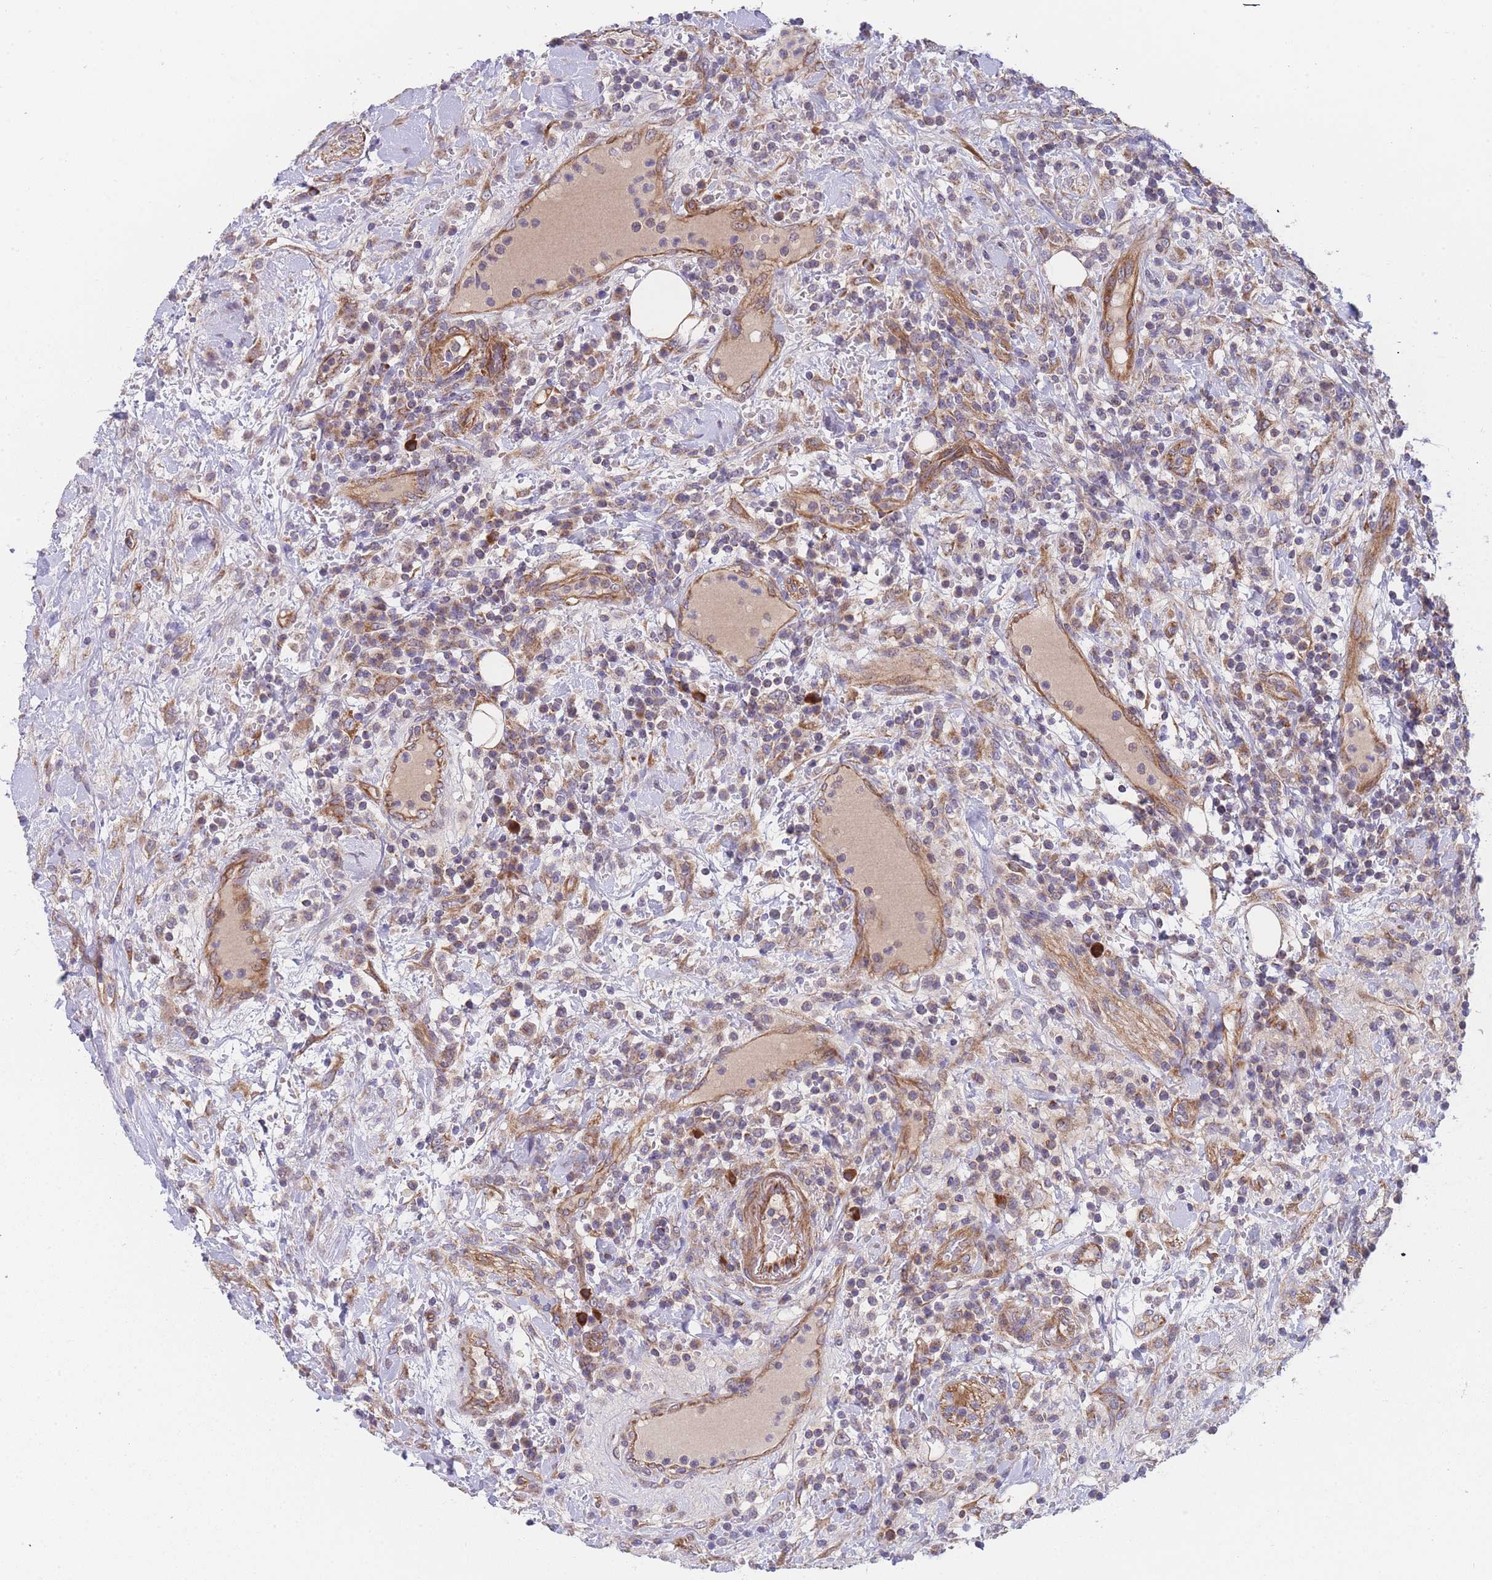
{"staining": {"intensity": "weak", "quantity": "<25%", "location": "cytoplasmic/membranous"}, "tissue": "lymphoma", "cell_type": "Tumor cells", "image_type": "cancer", "snomed": [{"axis": "morphology", "description": "Malignant lymphoma, non-Hodgkin's type, High grade"}, {"axis": "topography", "description": "Colon"}], "caption": "A high-resolution image shows immunohistochemistry staining of high-grade malignant lymphoma, non-Hodgkin's type, which demonstrates no significant expression in tumor cells. Brightfield microscopy of immunohistochemistry (IHC) stained with DAB (3,3'-diaminobenzidine) (brown) and hematoxylin (blue), captured at high magnification.", "gene": "MTRES1", "patient": {"sex": "female", "age": 53}}